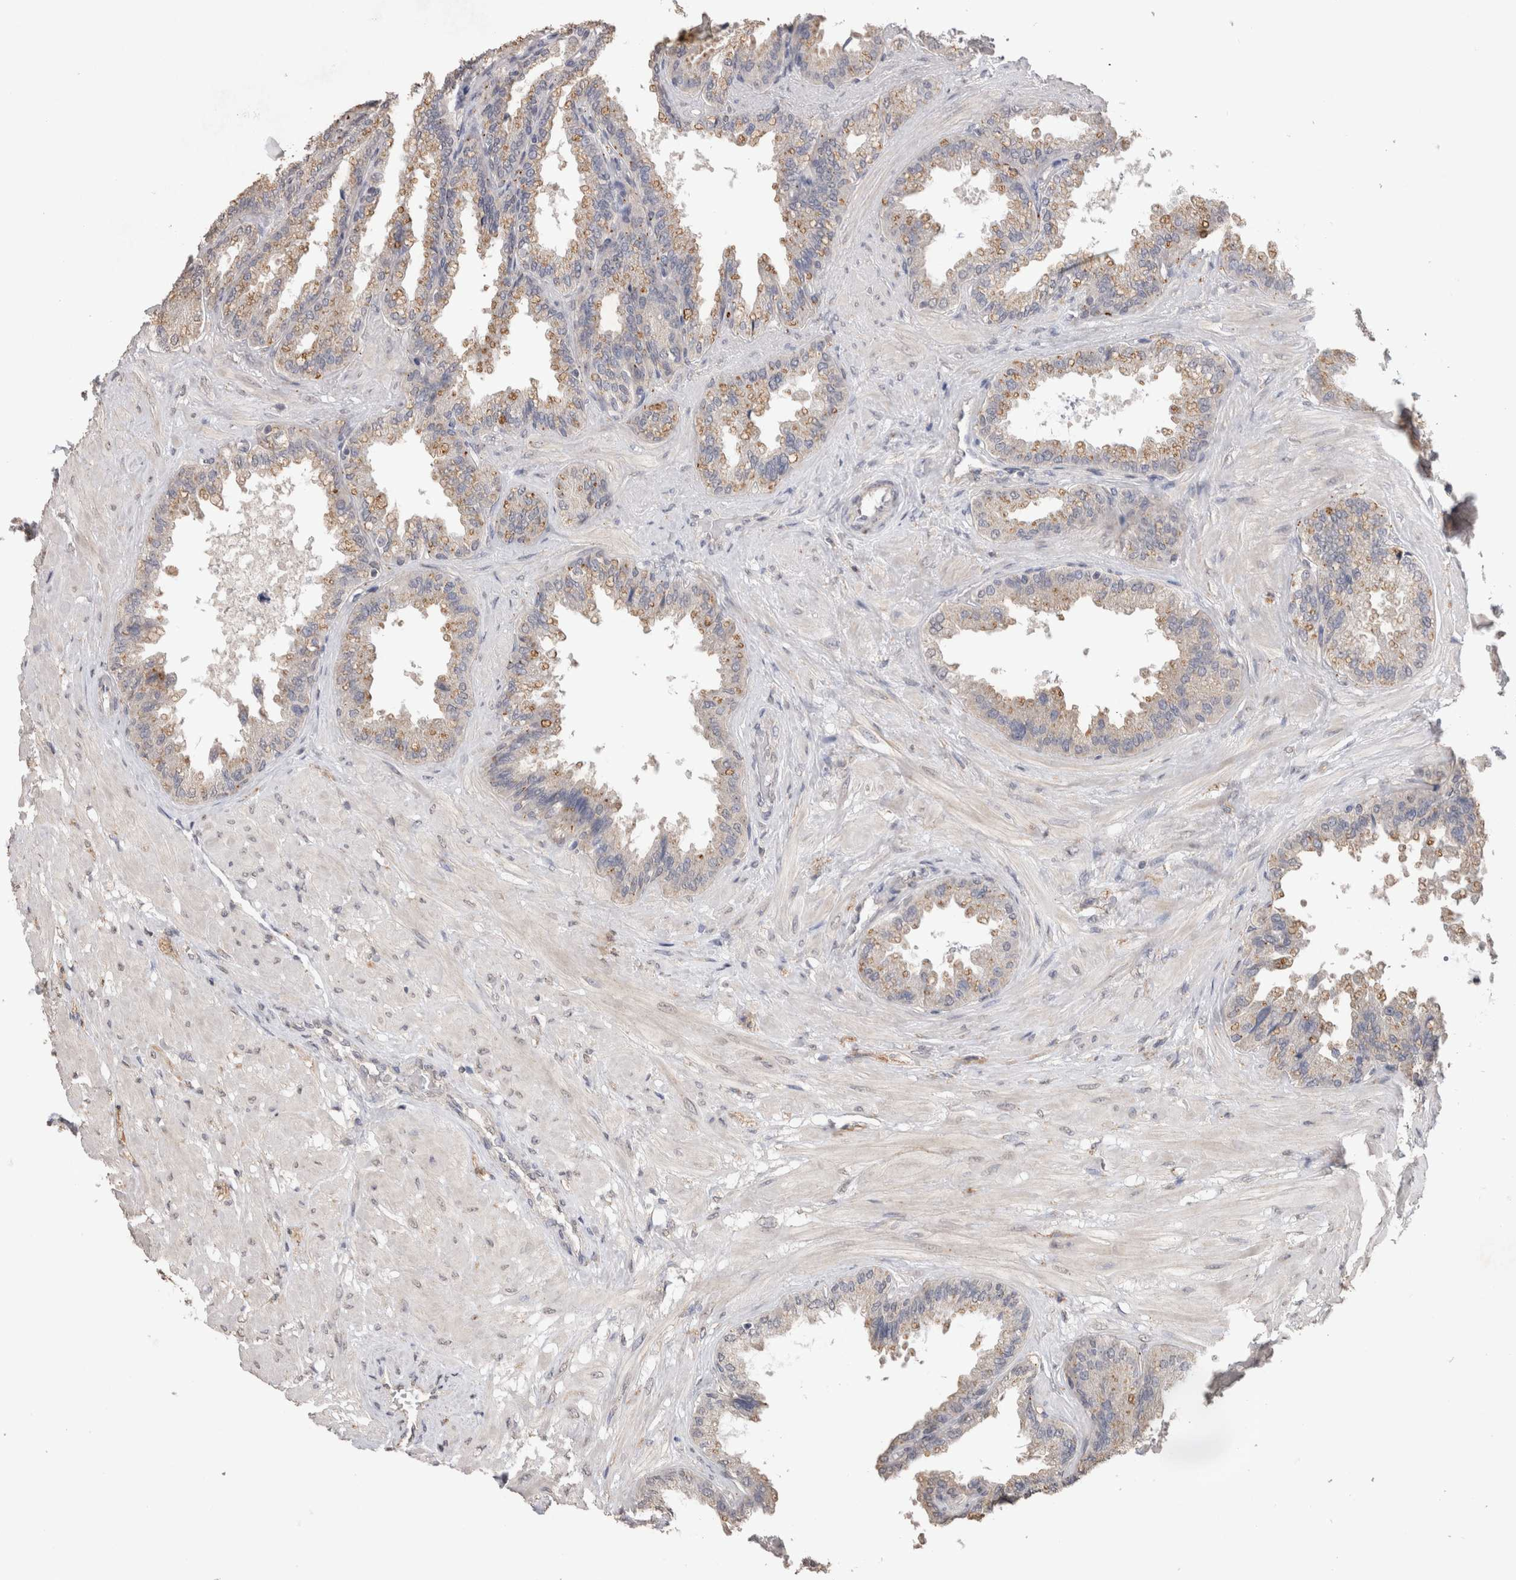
{"staining": {"intensity": "weak", "quantity": "<25%", "location": "cytoplasmic/membranous"}, "tissue": "seminal vesicle", "cell_type": "Glandular cells", "image_type": "normal", "snomed": [{"axis": "morphology", "description": "Normal tissue, NOS"}, {"axis": "topography", "description": "Seminal veicle"}], "caption": "High power microscopy photomicrograph of an immunohistochemistry (IHC) photomicrograph of benign seminal vesicle, revealing no significant staining in glandular cells.", "gene": "CDH6", "patient": {"sex": "male", "age": 46}}